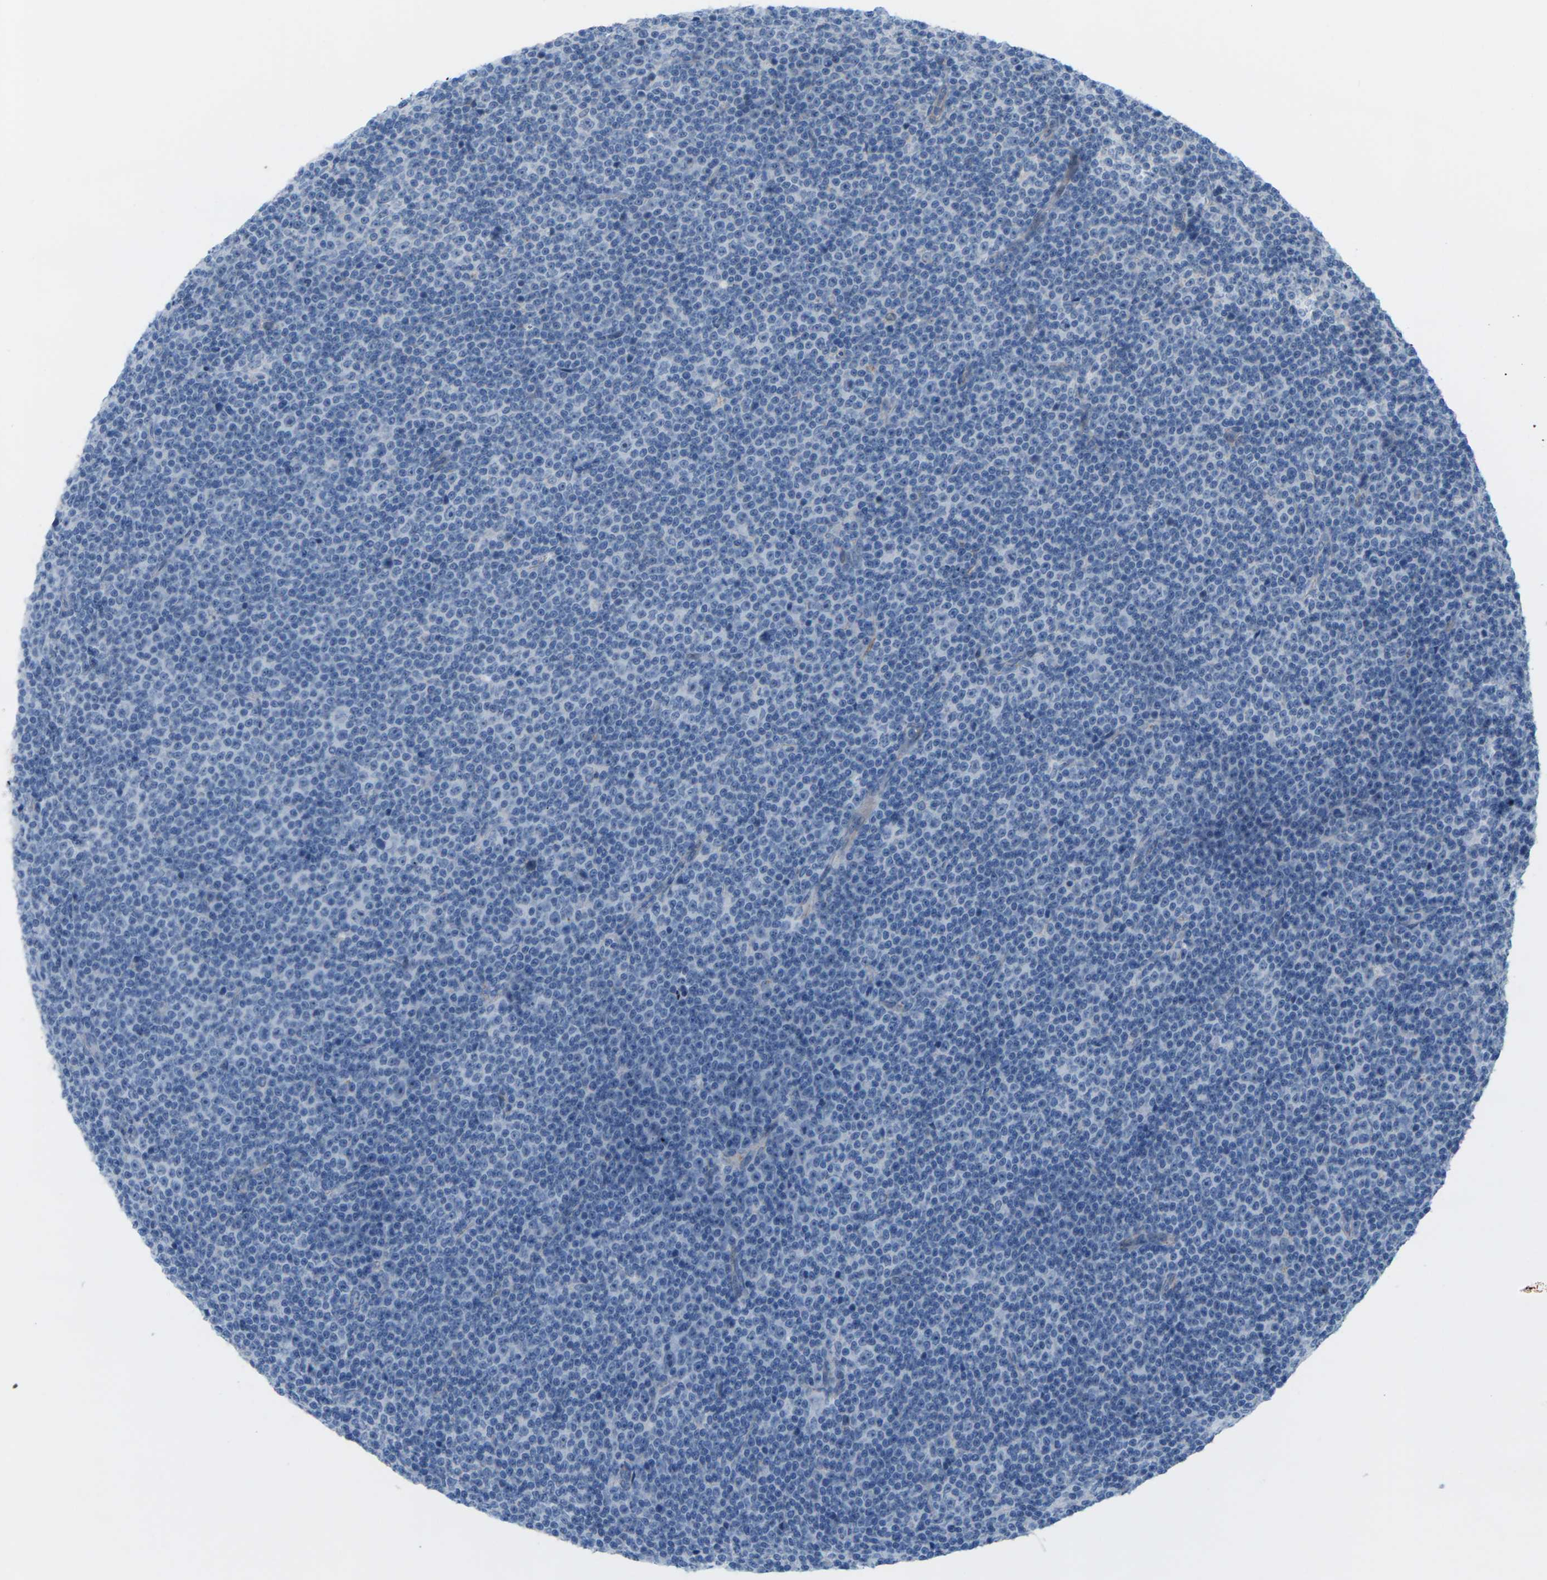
{"staining": {"intensity": "negative", "quantity": "none", "location": "none"}, "tissue": "lymphoma", "cell_type": "Tumor cells", "image_type": "cancer", "snomed": [{"axis": "morphology", "description": "Malignant lymphoma, non-Hodgkin's type, Low grade"}, {"axis": "topography", "description": "Lymph node"}], "caption": "This is an immunohistochemistry histopathology image of lymphoma. There is no positivity in tumor cells.", "gene": "CLDN3", "patient": {"sex": "female", "age": 67}}